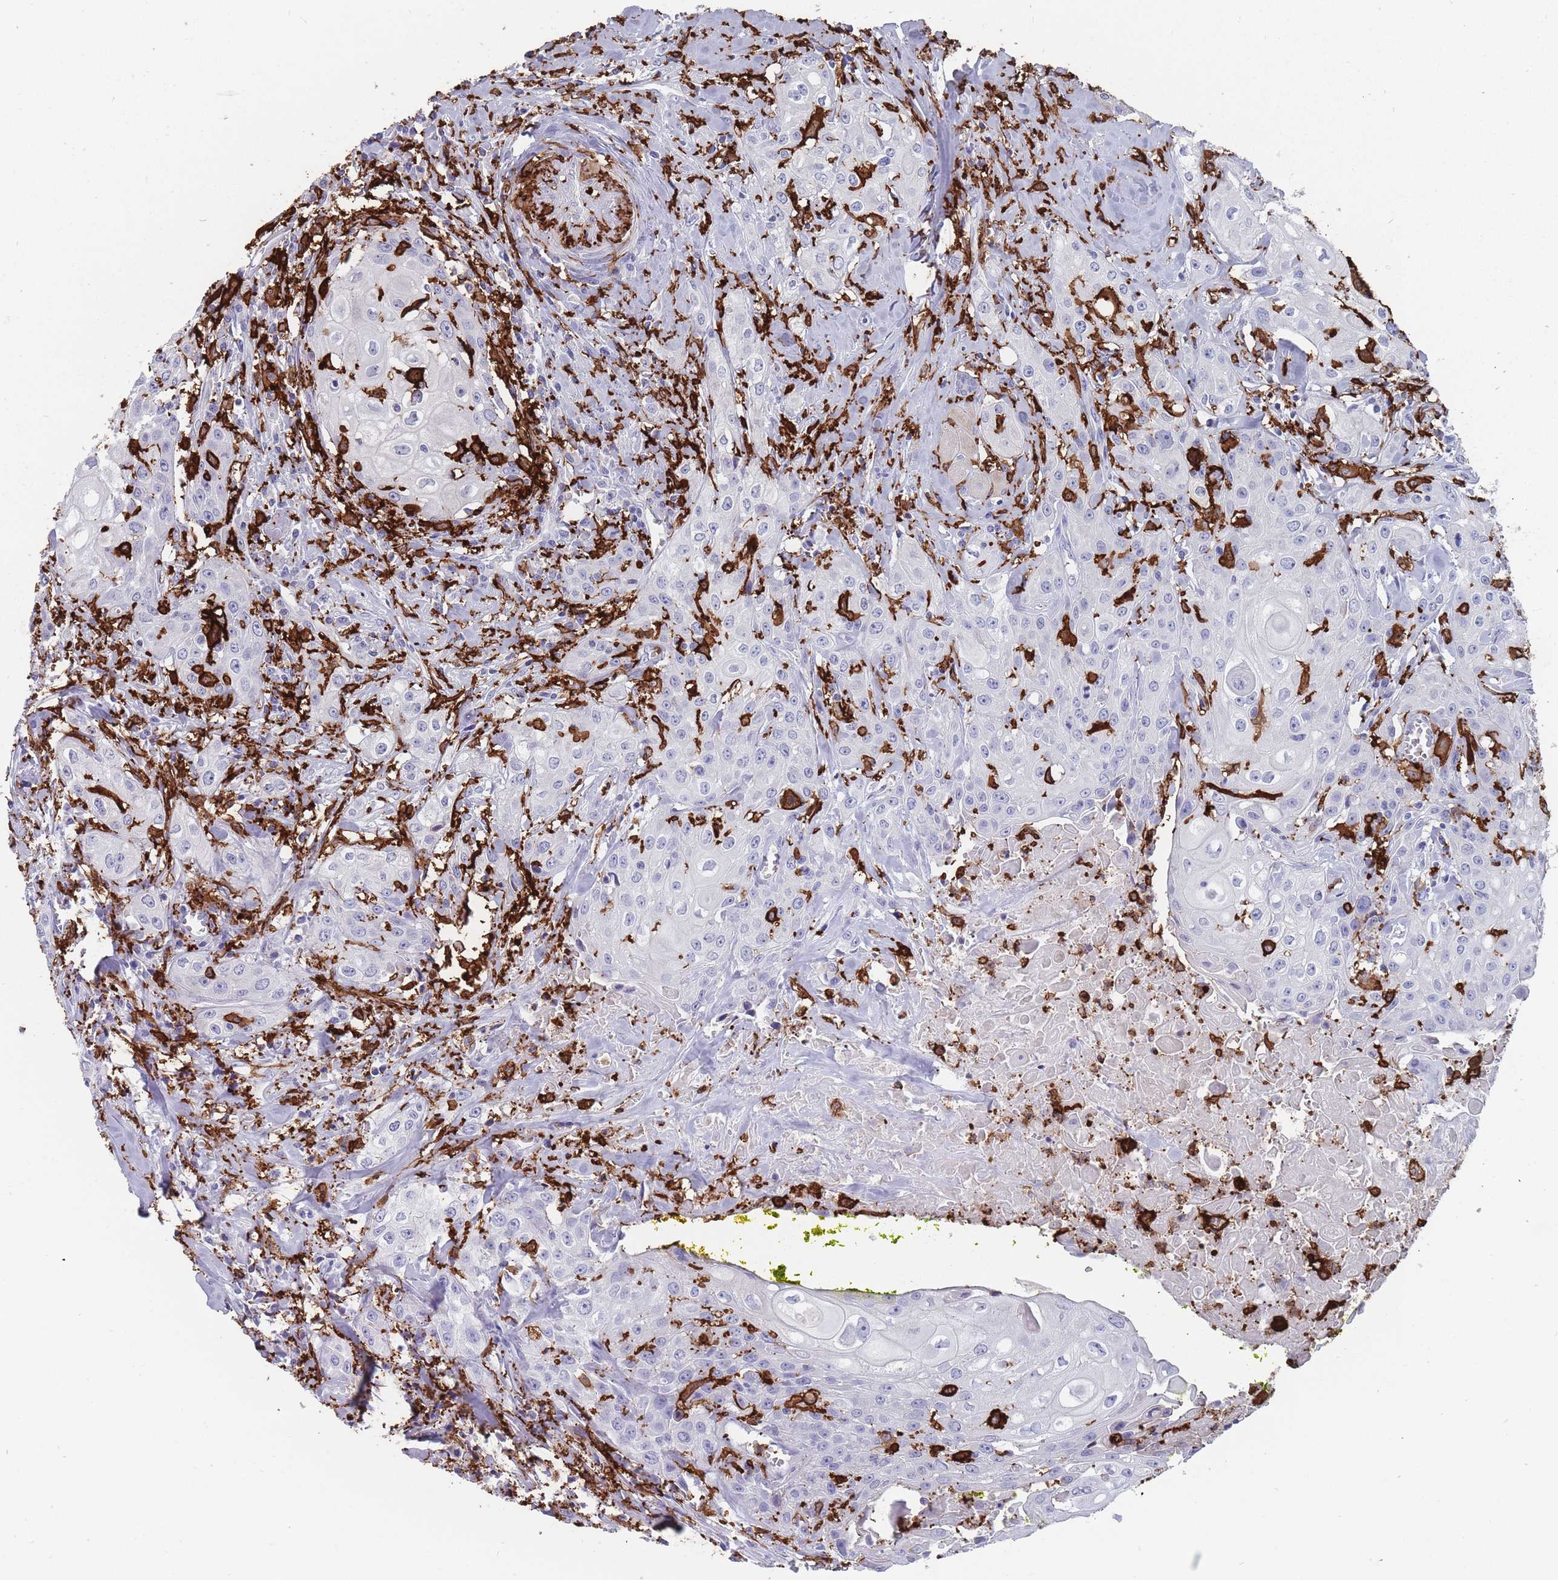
{"staining": {"intensity": "negative", "quantity": "none", "location": "none"}, "tissue": "head and neck cancer", "cell_type": "Tumor cells", "image_type": "cancer", "snomed": [{"axis": "morphology", "description": "Squamous cell carcinoma, NOS"}, {"axis": "topography", "description": "Oral tissue"}, {"axis": "topography", "description": "Head-Neck"}], "caption": "A histopathology image of head and neck cancer (squamous cell carcinoma) stained for a protein displays no brown staining in tumor cells.", "gene": "AIF1", "patient": {"sex": "female", "age": 82}}